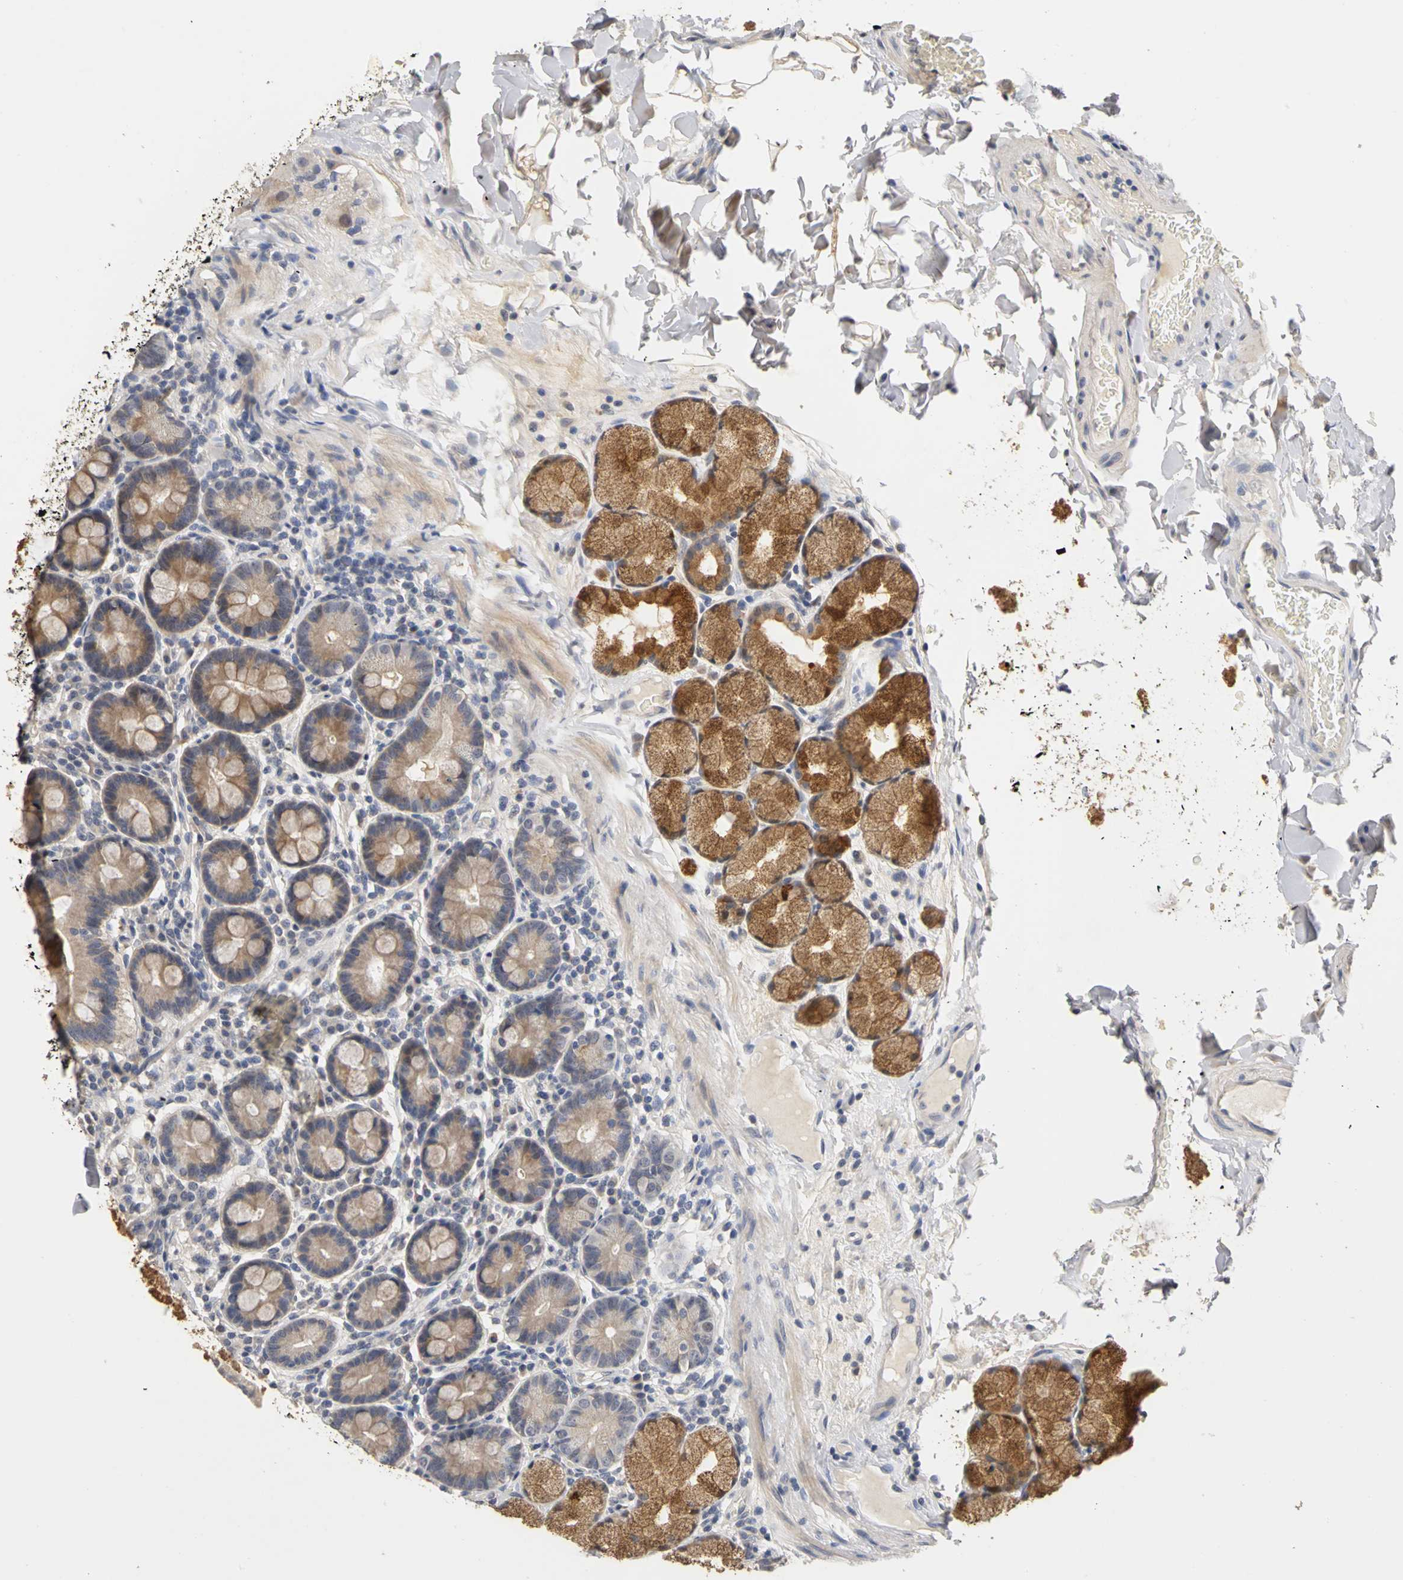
{"staining": {"intensity": "weak", "quantity": "25%-75%", "location": "cytoplasmic/membranous"}, "tissue": "duodenum", "cell_type": "Glandular cells", "image_type": "normal", "snomed": [{"axis": "morphology", "description": "Normal tissue, NOS"}, {"axis": "topography", "description": "Duodenum"}], "caption": "Glandular cells display weak cytoplasmic/membranous expression in about 25%-75% of cells in normal duodenum. Using DAB (brown) and hematoxylin (blue) stains, captured at high magnification using brightfield microscopy.", "gene": "PGR", "patient": {"sex": "male", "age": 50}}